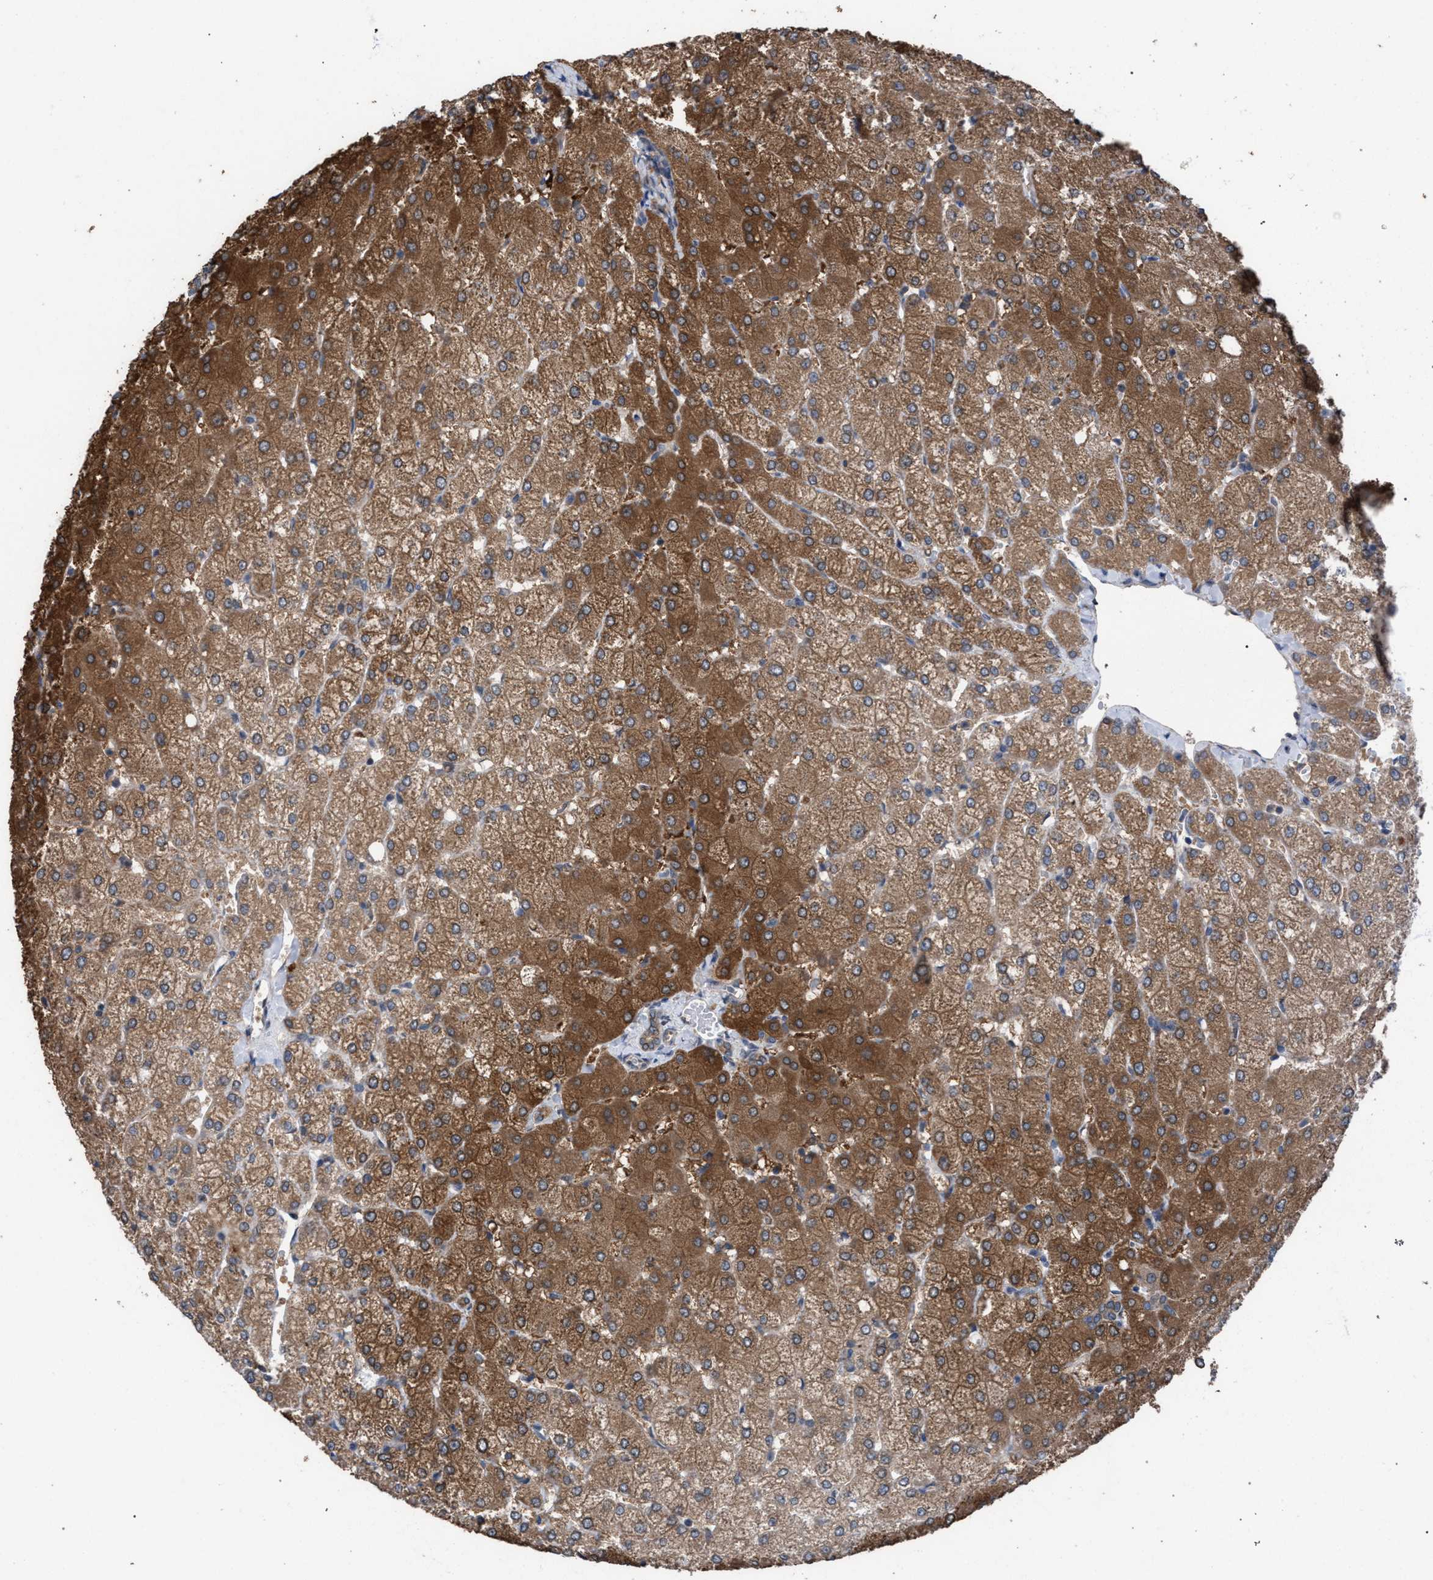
{"staining": {"intensity": "weak", "quantity": ">75%", "location": "cytoplasmic/membranous"}, "tissue": "liver", "cell_type": "Cholangiocytes", "image_type": "normal", "snomed": [{"axis": "morphology", "description": "Normal tissue, NOS"}, {"axis": "topography", "description": "Liver"}], "caption": "Brown immunohistochemical staining in benign liver shows weak cytoplasmic/membranous expression in approximately >75% of cholangiocytes. (Stains: DAB in brown, nuclei in blue, Microscopy: brightfield microscopy at high magnification).", "gene": "ARPC5L", "patient": {"sex": "female", "age": 54}}